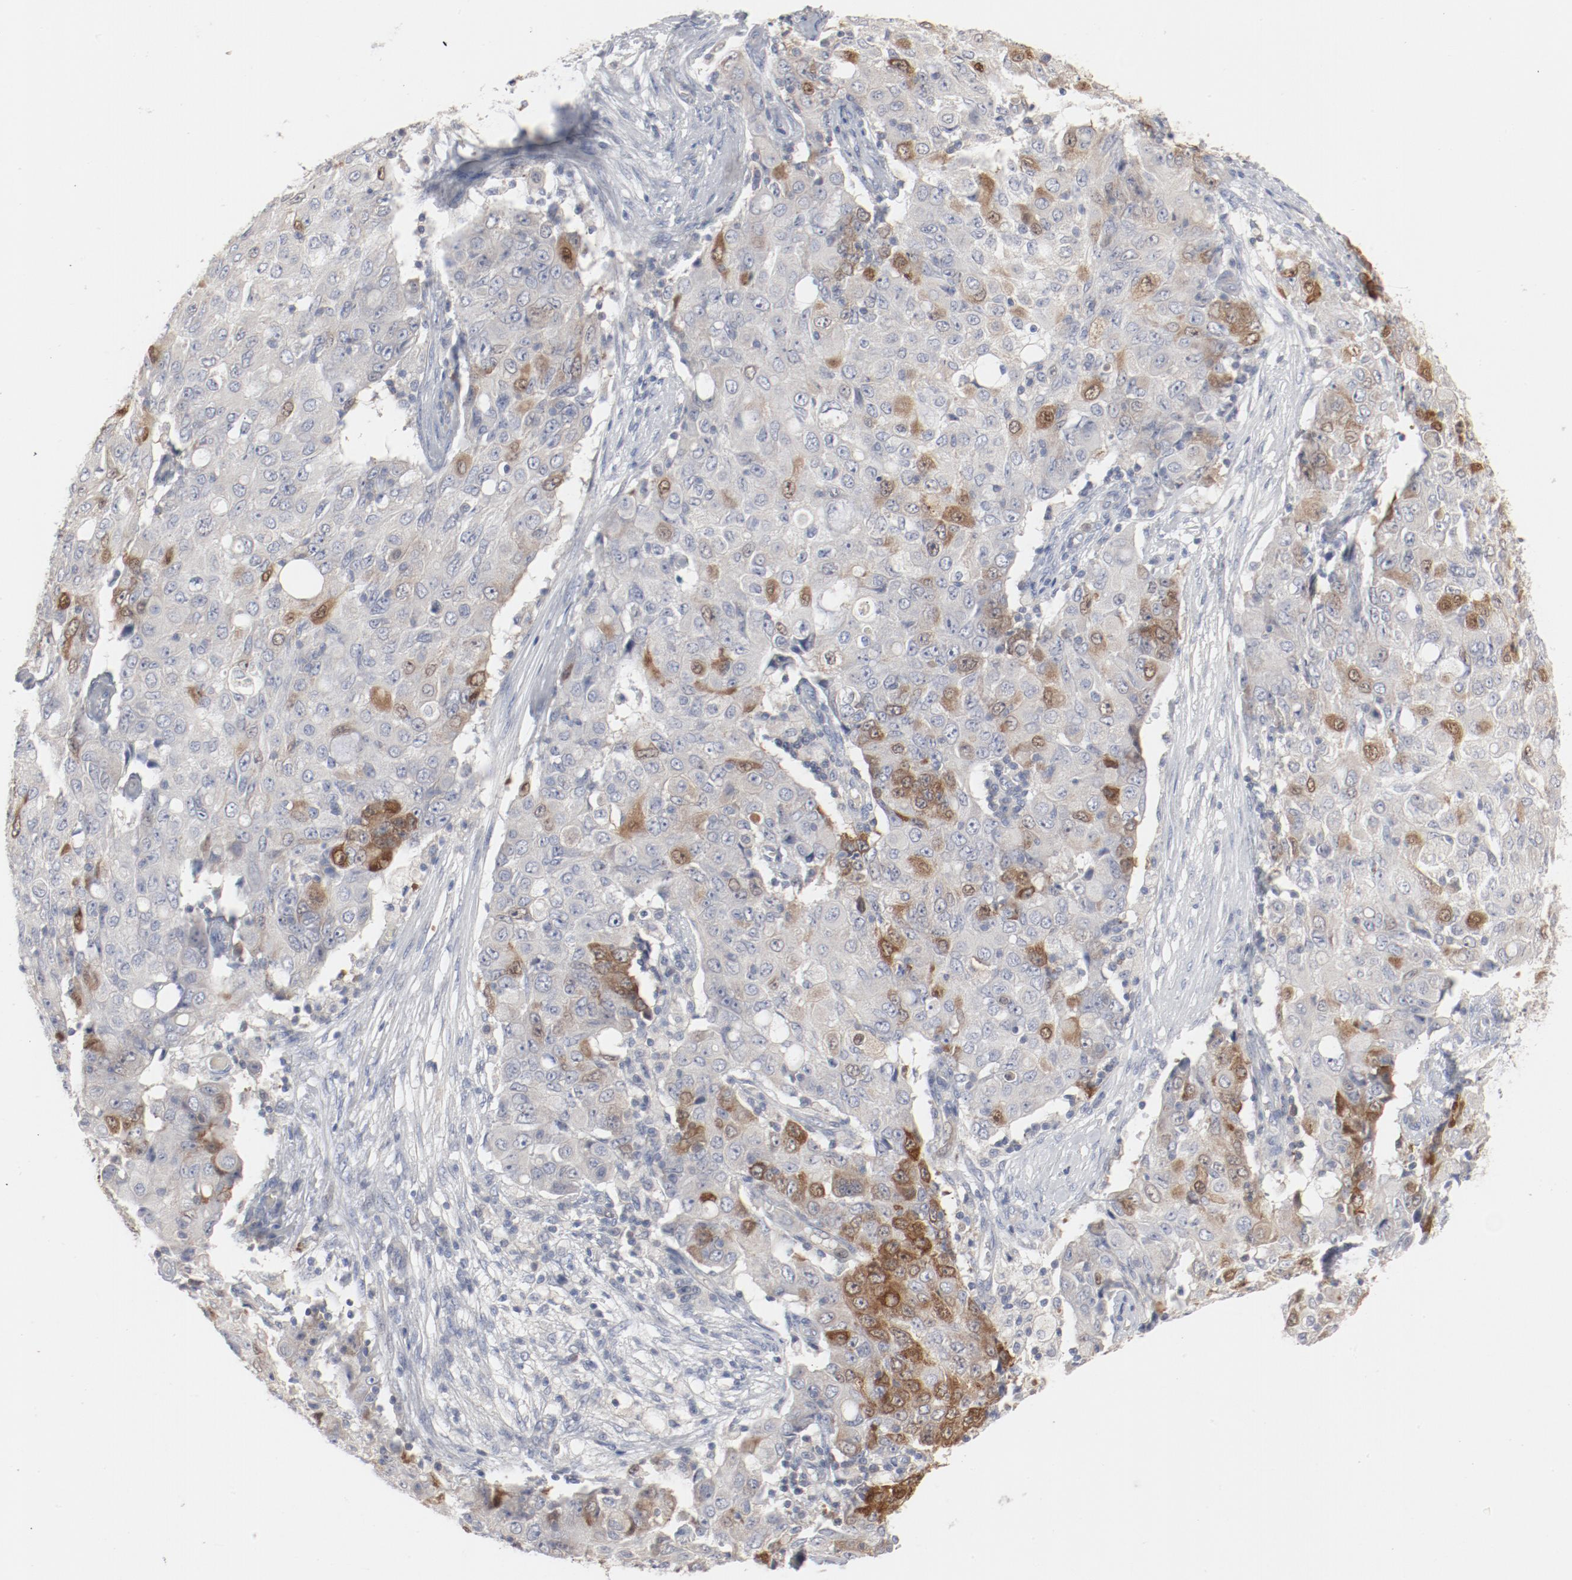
{"staining": {"intensity": "moderate", "quantity": "25%-75%", "location": "cytoplasmic/membranous,nuclear"}, "tissue": "ovarian cancer", "cell_type": "Tumor cells", "image_type": "cancer", "snomed": [{"axis": "morphology", "description": "Carcinoma, endometroid"}, {"axis": "topography", "description": "Ovary"}], "caption": "DAB (3,3'-diaminobenzidine) immunohistochemical staining of human ovarian endometroid carcinoma reveals moderate cytoplasmic/membranous and nuclear protein staining in about 25%-75% of tumor cells.", "gene": "CDK1", "patient": {"sex": "female", "age": 42}}